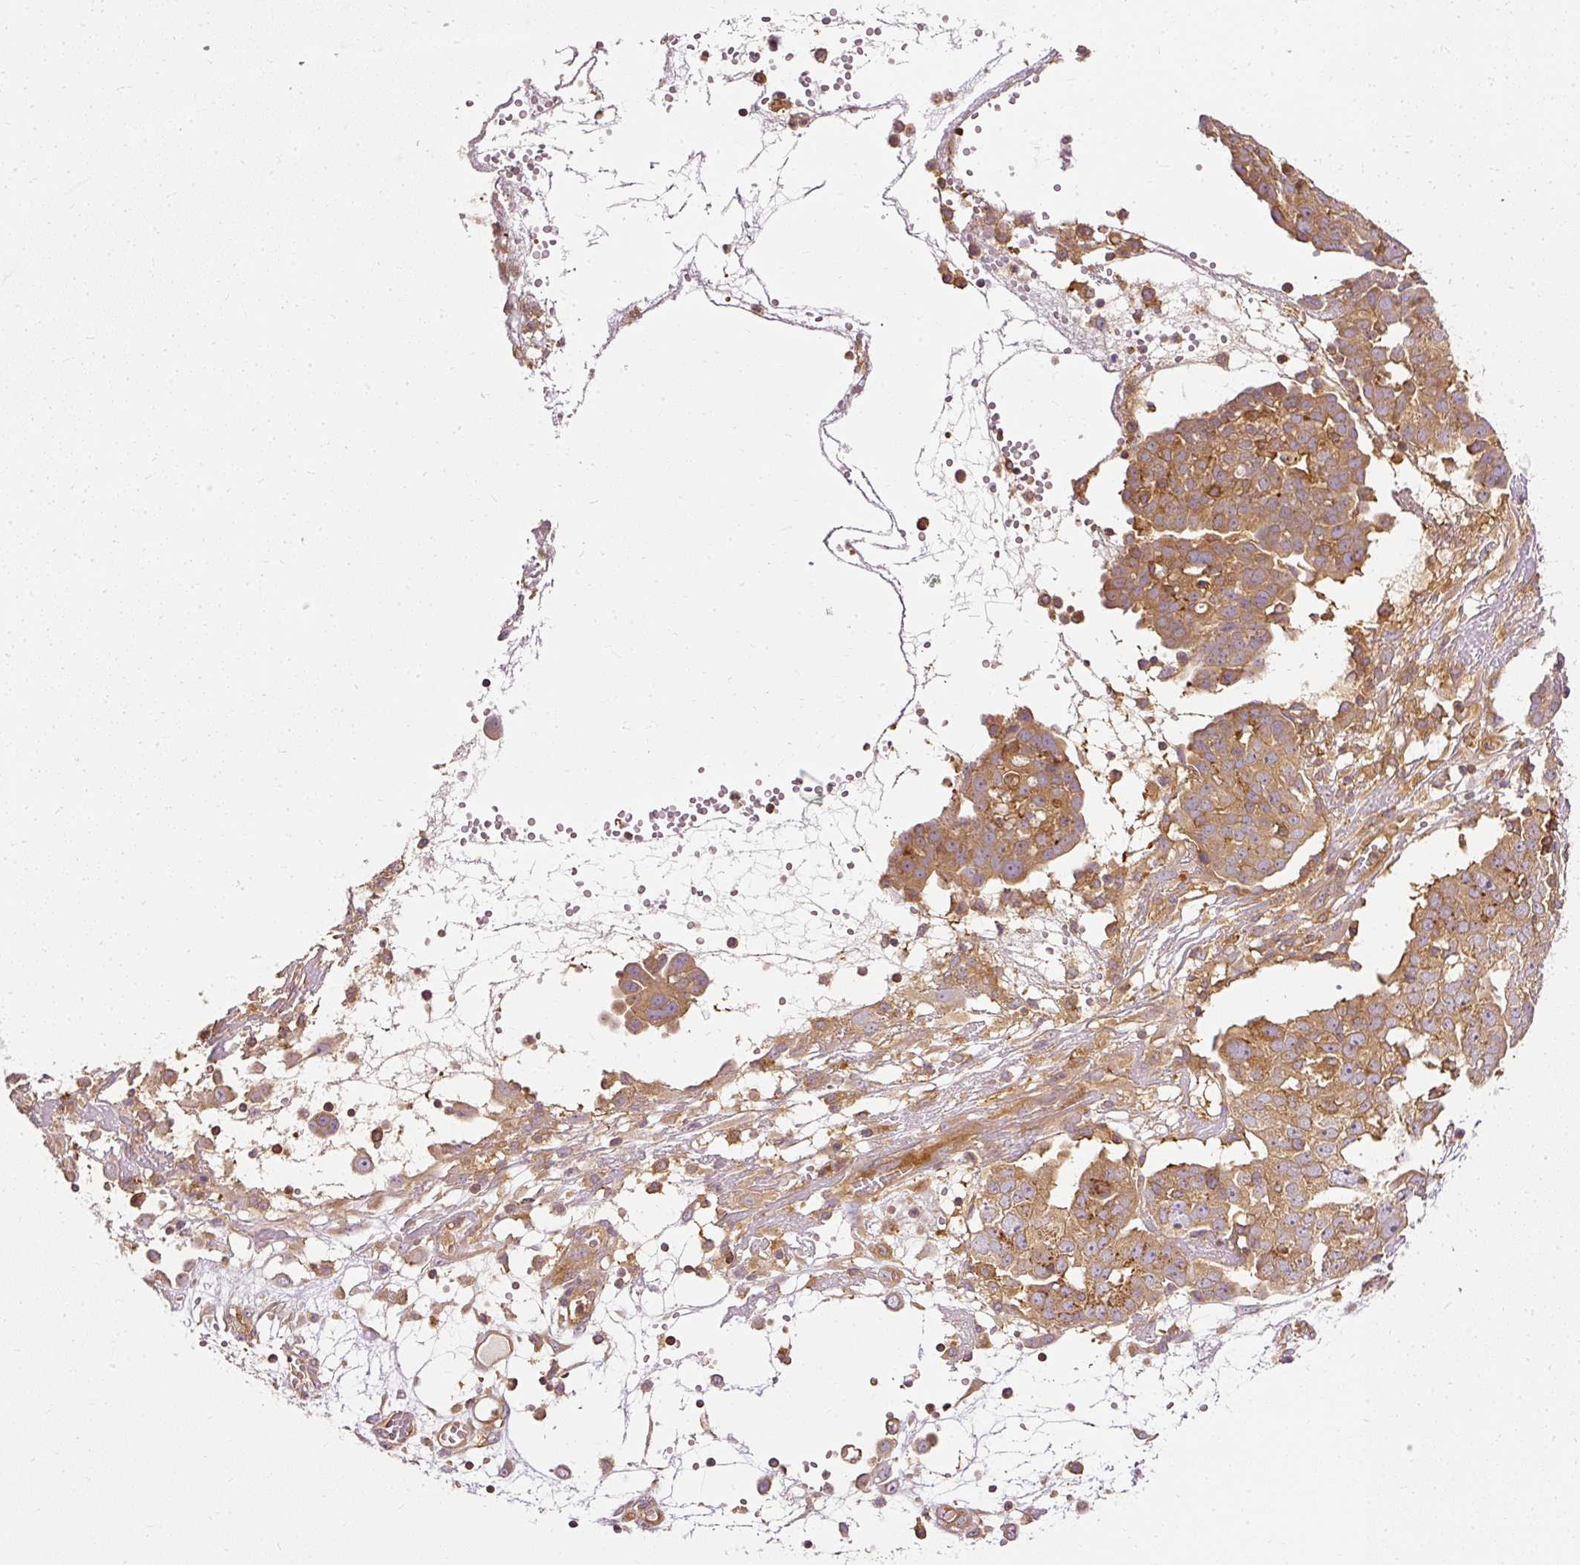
{"staining": {"intensity": "moderate", "quantity": ">75%", "location": "cytoplasmic/membranous"}, "tissue": "ovarian cancer", "cell_type": "Tumor cells", "image_type": "cancer", "snomed": [{"axis": "morphology", "description": "Cystadenocarcinoma, serous, NOS"}, {"axis": "topography", "description": "Soft tissue"}, {"axis": "topography", "description": "Ovary"}], "caption": "A high-resolution micrograph shows immunohistochemistry (IHC) staining of ovarian cancer (serous cystadenocarcinoma), which displays moderate cytoplasmic/membranous staining in about >75% of tumor cells.", "gene": "ARMH3", "patient": {"sex": "female", "age": 57}}